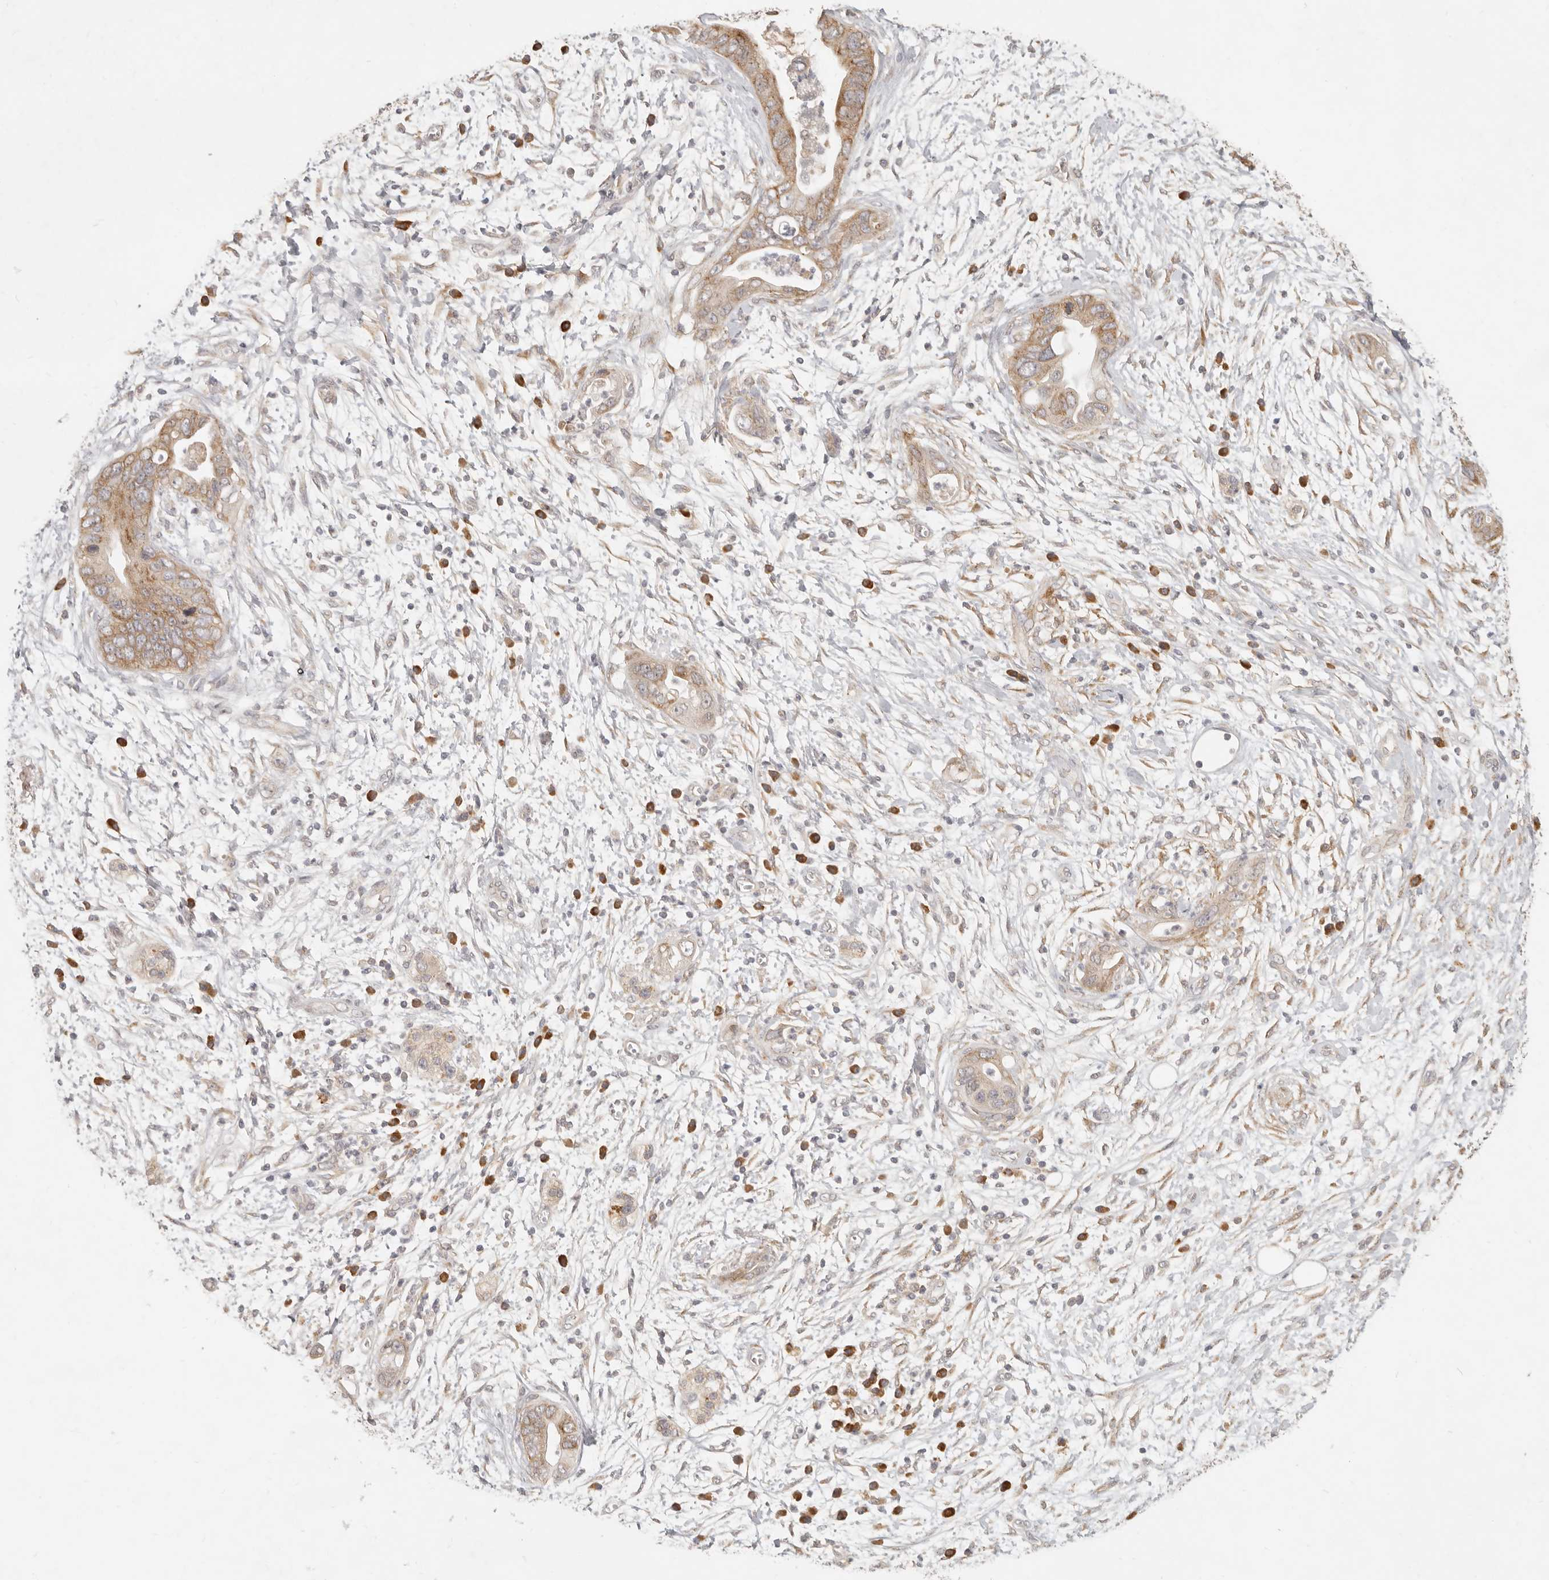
{"staining": {"intensity": "moderate", "quantity": ">75%", "location": "cytoplasmic/membranous"}, "tissue": "pancreatic cancer", "cell_type": "Tumor cells", "image_type": "cancer", "snomed": [{"axis": "morphology", "description": "Adenocarcinoma, NOS"}, {"axis": "topography", "description": "Pancreas"}], "caption": "Pancreatic cancer was stained to show a protein in brown. There is medium levels of moderate cytoplasmic/membranous expression in about >75% of tumor cells.", "gene": "PABPC4", "patient": {"sex": "male", "age": 75}}